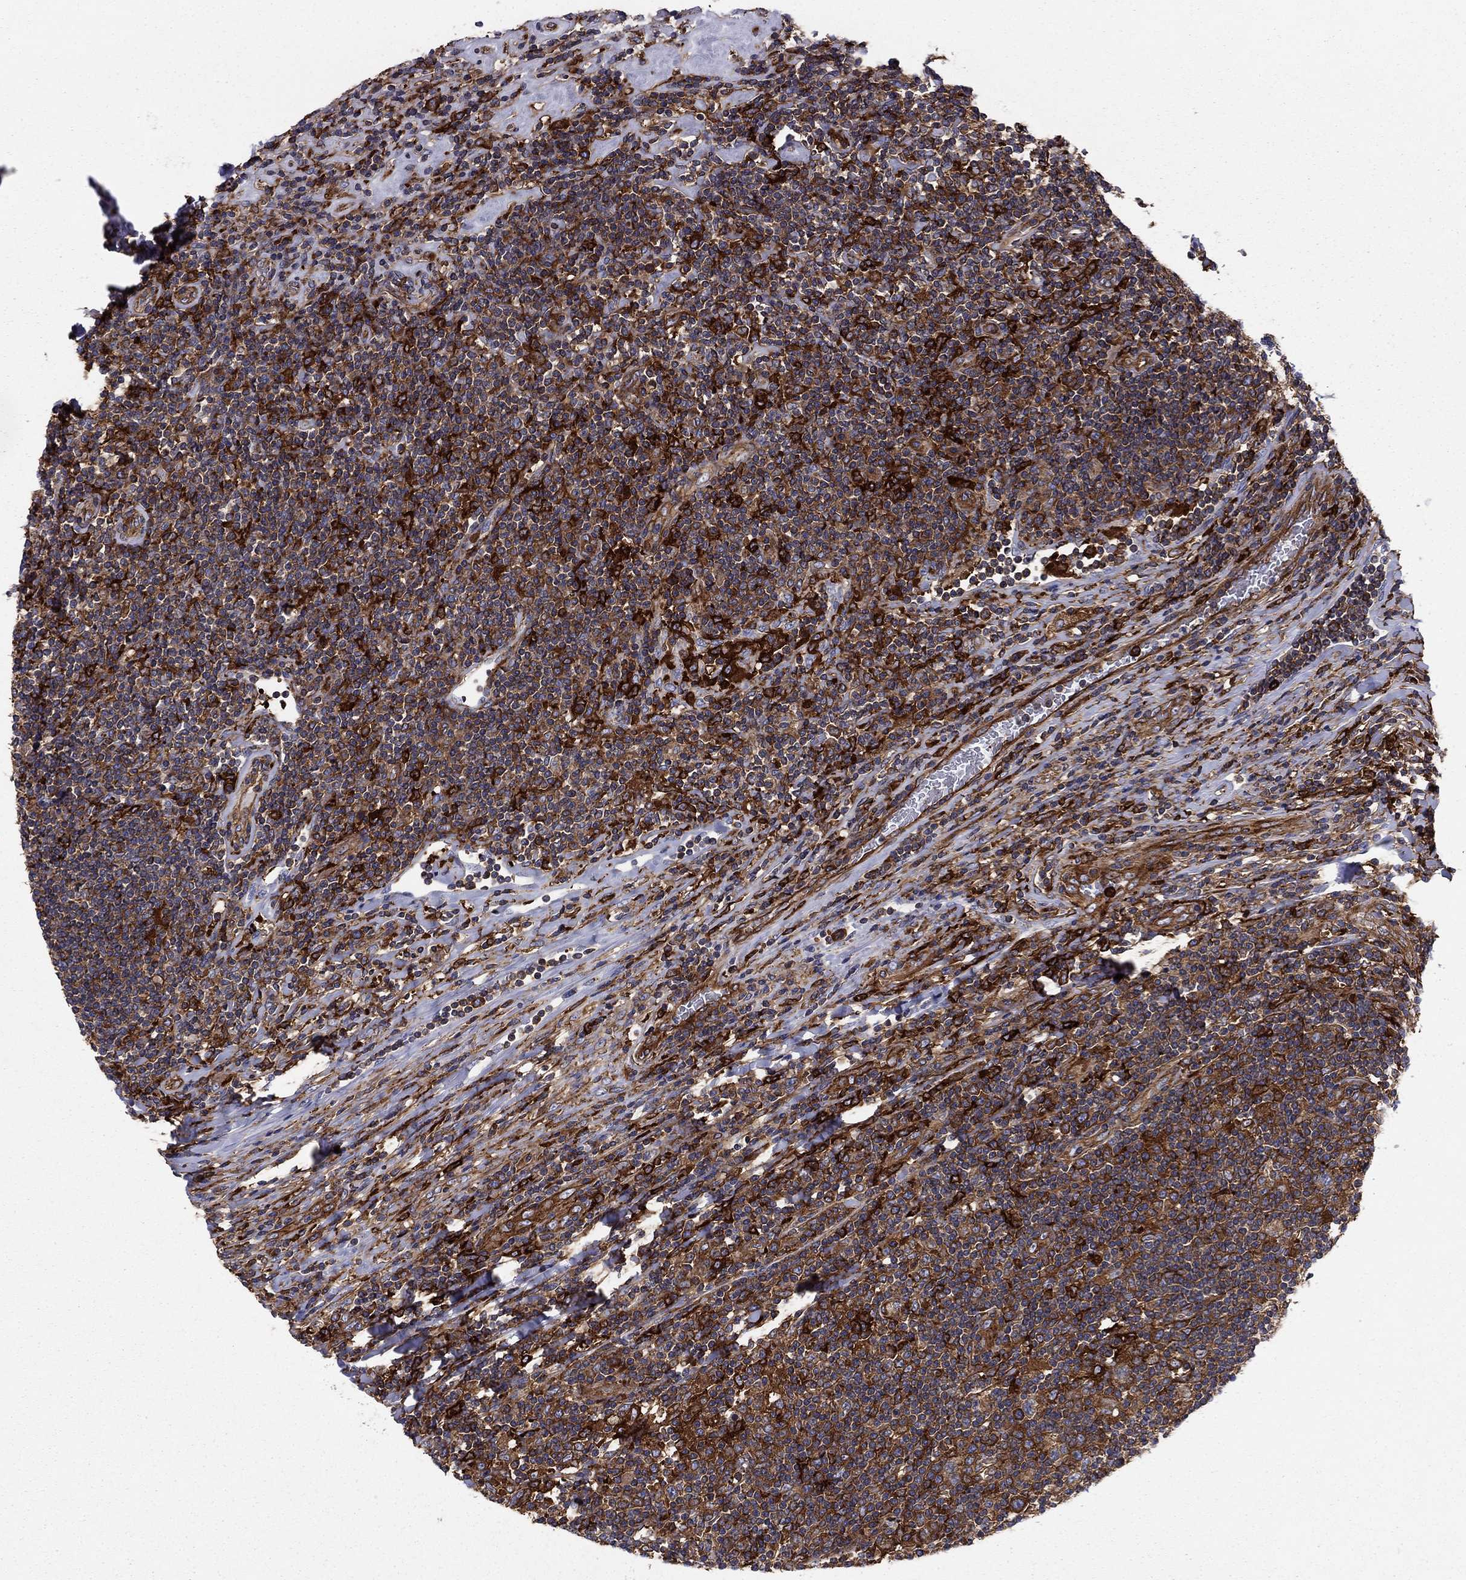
{"staining": {"intensity": "strong", "quantity": ">75%", "location": "cytoplasmic/membranous"}, "tissue": "lymphoma", "cell_type": "Tumor cells", "image_type": "cancer", "snomed": [{"axis": "morphology", "description": "Hodgkin's disease, NOS"}, {"axis": "topography", "description": "Lymph node"}], "caption": "Immunohistochemical staining of lymphoma reveals high levels of strong cytoplasmic/membranous protein positivity in about >75% of tumor cells.", "gene": "EHBP1L1", "patient": {"sex": "male", "age": 40}}